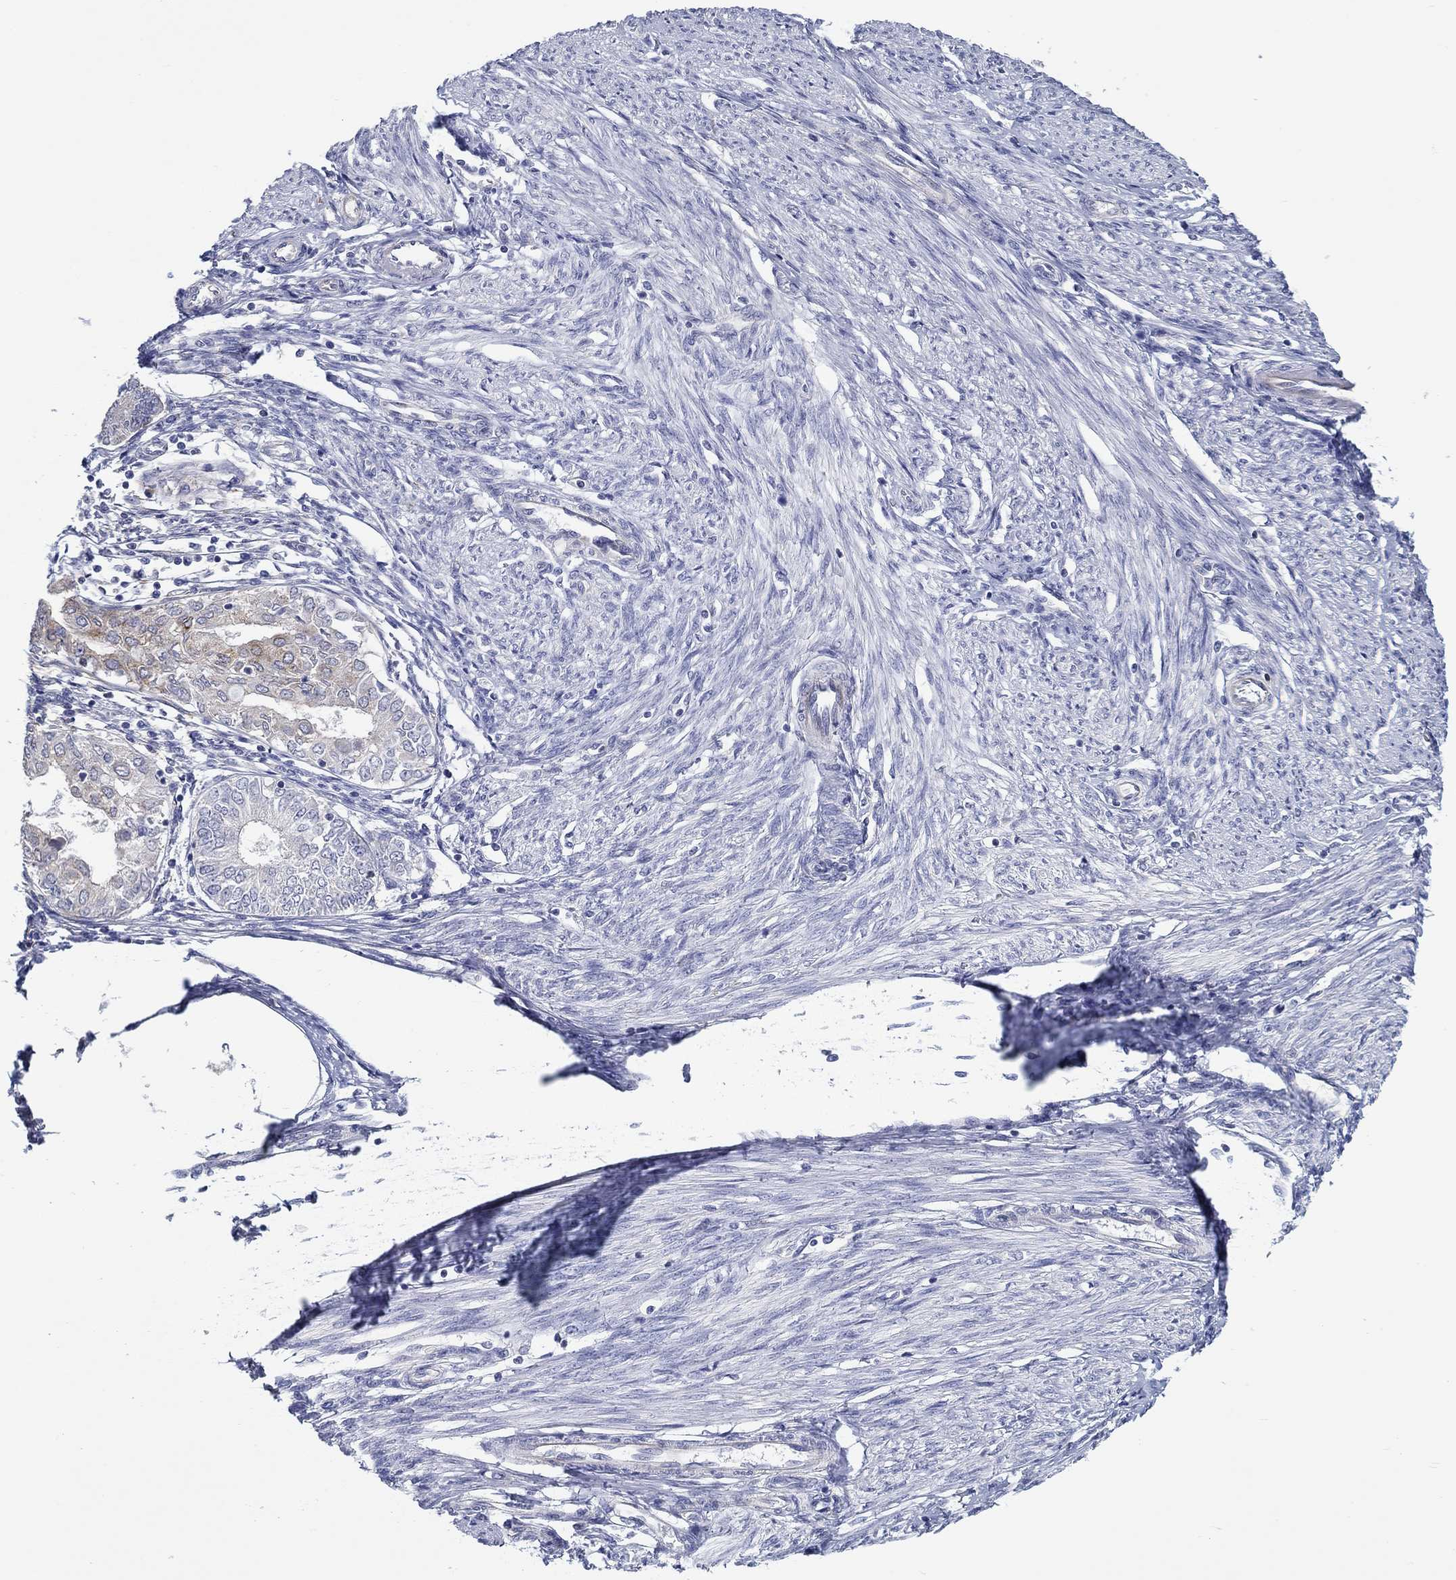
{"staining": {"intensity": "moderate", "quantity": "<25%", "location": "cytoplasmic/membranous"}, "tissue": "endometrial cancer", "cell_type": "Tumor cells", "image_type": "cancer", "snomed": [{"axis": "morphology", "description": "Adenocarcinoma, NOS"}, {"axis": "topography", "description": "Endometrium"}], "caption": "IHC of endometrial cancer (adenocarcinoma) reveals low levels of moderate cytoplasmic/membranous staining in approximately <25% of tumor cells.", "gene": "ERMP1", "patient": {"sex": "female", "age": 68}}